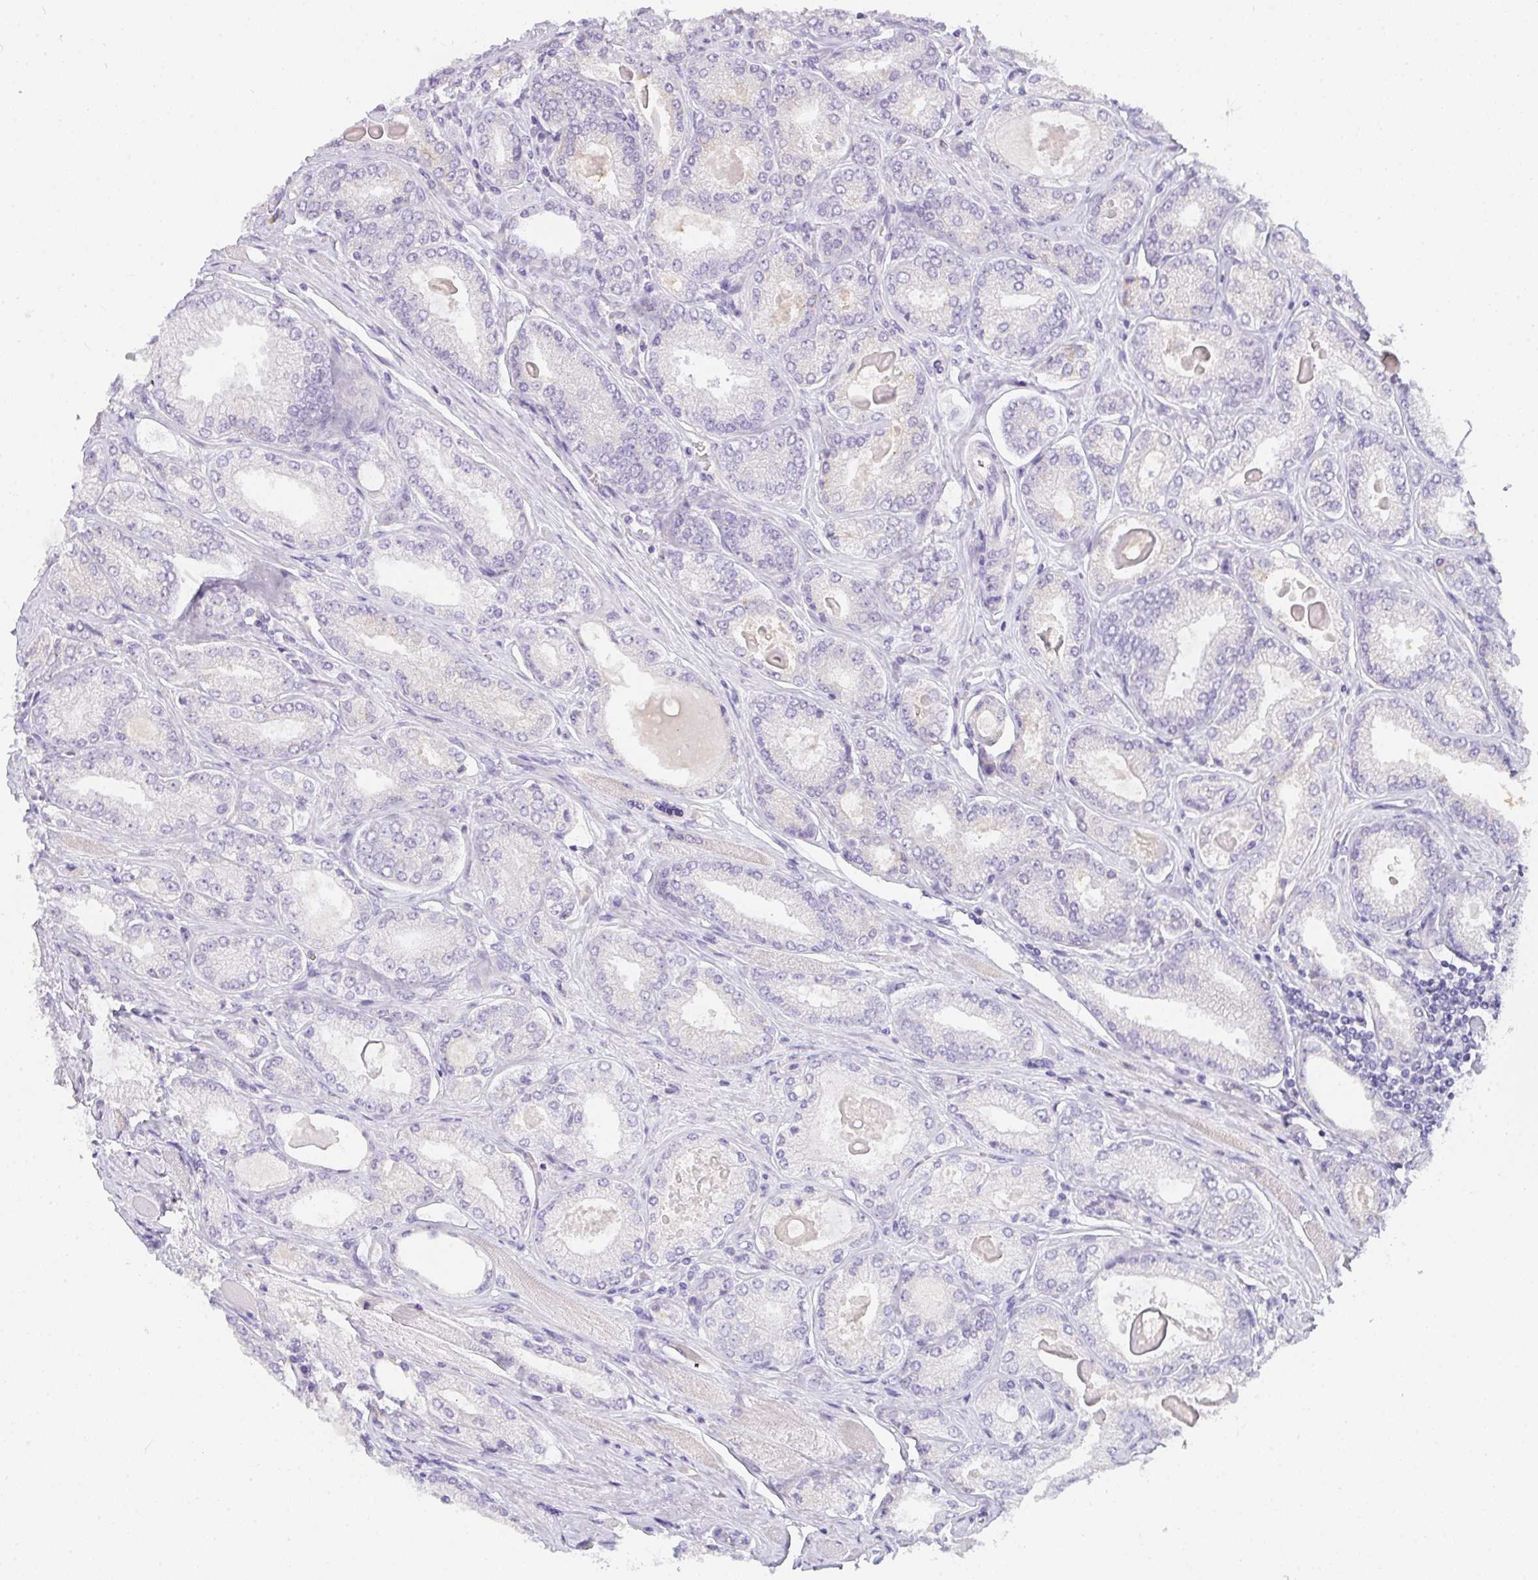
{"staining": {"intensity": "negative", "quantity": "none", "location": "none"}, "tissue": "prostate cancer", "cell_type": "Tumor cells", "image_type": "cancer", "snomed": [{"axis": "morphology", "description": "Adenocarcinoma, High grade"}, {"axis": "topography", "description": "Prostate"}], "caption": "Prostate cancer was stained to show a protein in brown. There is no significant positivity in tumor cells. The staining is performed using DAB brown chromogen with nuclei counter-stained in using hematoxylin.", "gene": "COX7B", "patient": {"sex": "male", "age": 68}}